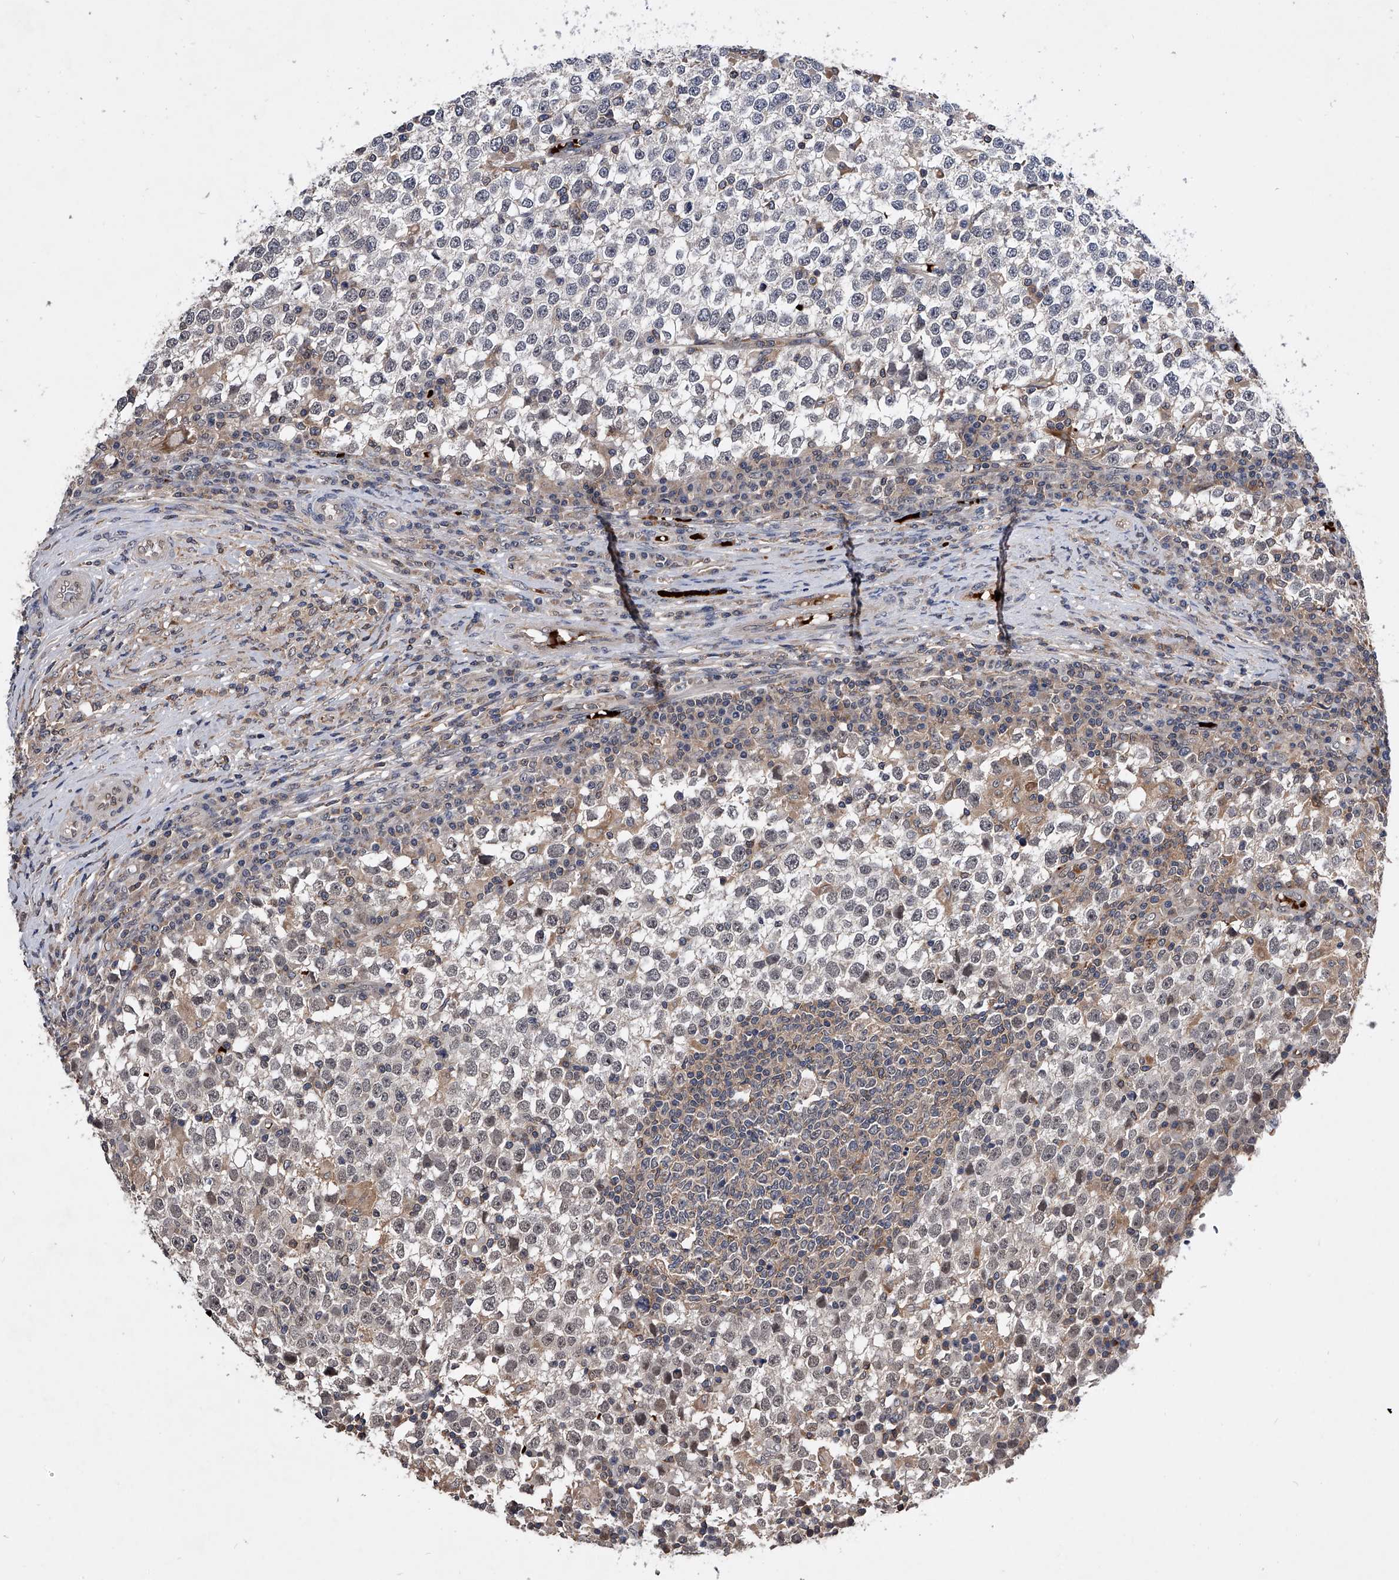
{"staining": {"intensity": "negative", "quantity": "none", "location": "none"}, "tissue": "testis cancer", "cell_type": "Tumor cells", "image_type": "cancer", "snomed": [{"axis": "morphology", "description": "Seminoma, NOS"}, {"axis": "topography", "description": "Testis"}], "caption": "Immunohistochemical staining of human seminoma (testis) displays no significant staining in tumor cells. The staining is performed using DAB (3,3'-diaminobenzidine) brown chromogen with nuclei counter-stained in using hematoxylin.", "gene": "ZNF30", "patient": {"sex": "male", "age": 65}}